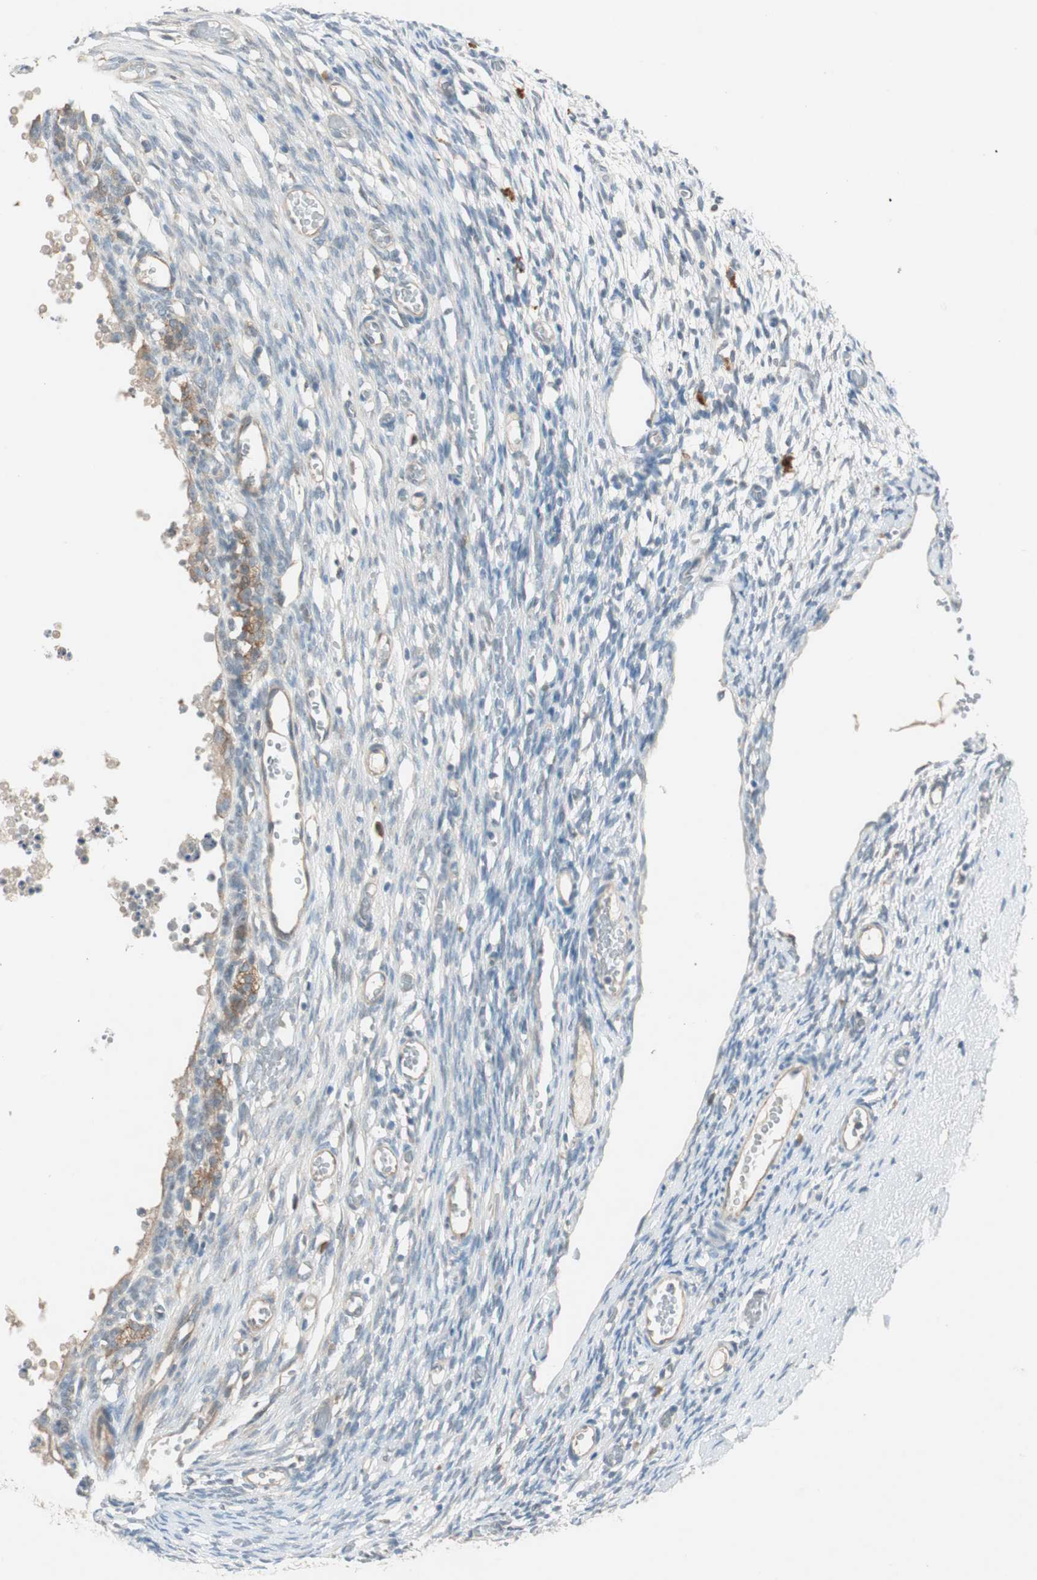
{"staining": {"intensity": "negative", "quantity": "none", "location": "none"}, "tissue": "ovary", "cell_type": "Follicle cells", "image_type": "normal", "snomed": [{"axis": "morphology", "description": "Normal tissue, NOS"}, {"axis": "topography", "description": "Ovary"}], "caption": "Follicle cells show no significant expression in normal ovary.", "gene": "NCLN", "patient": {"sex": "female", "age": 35}}